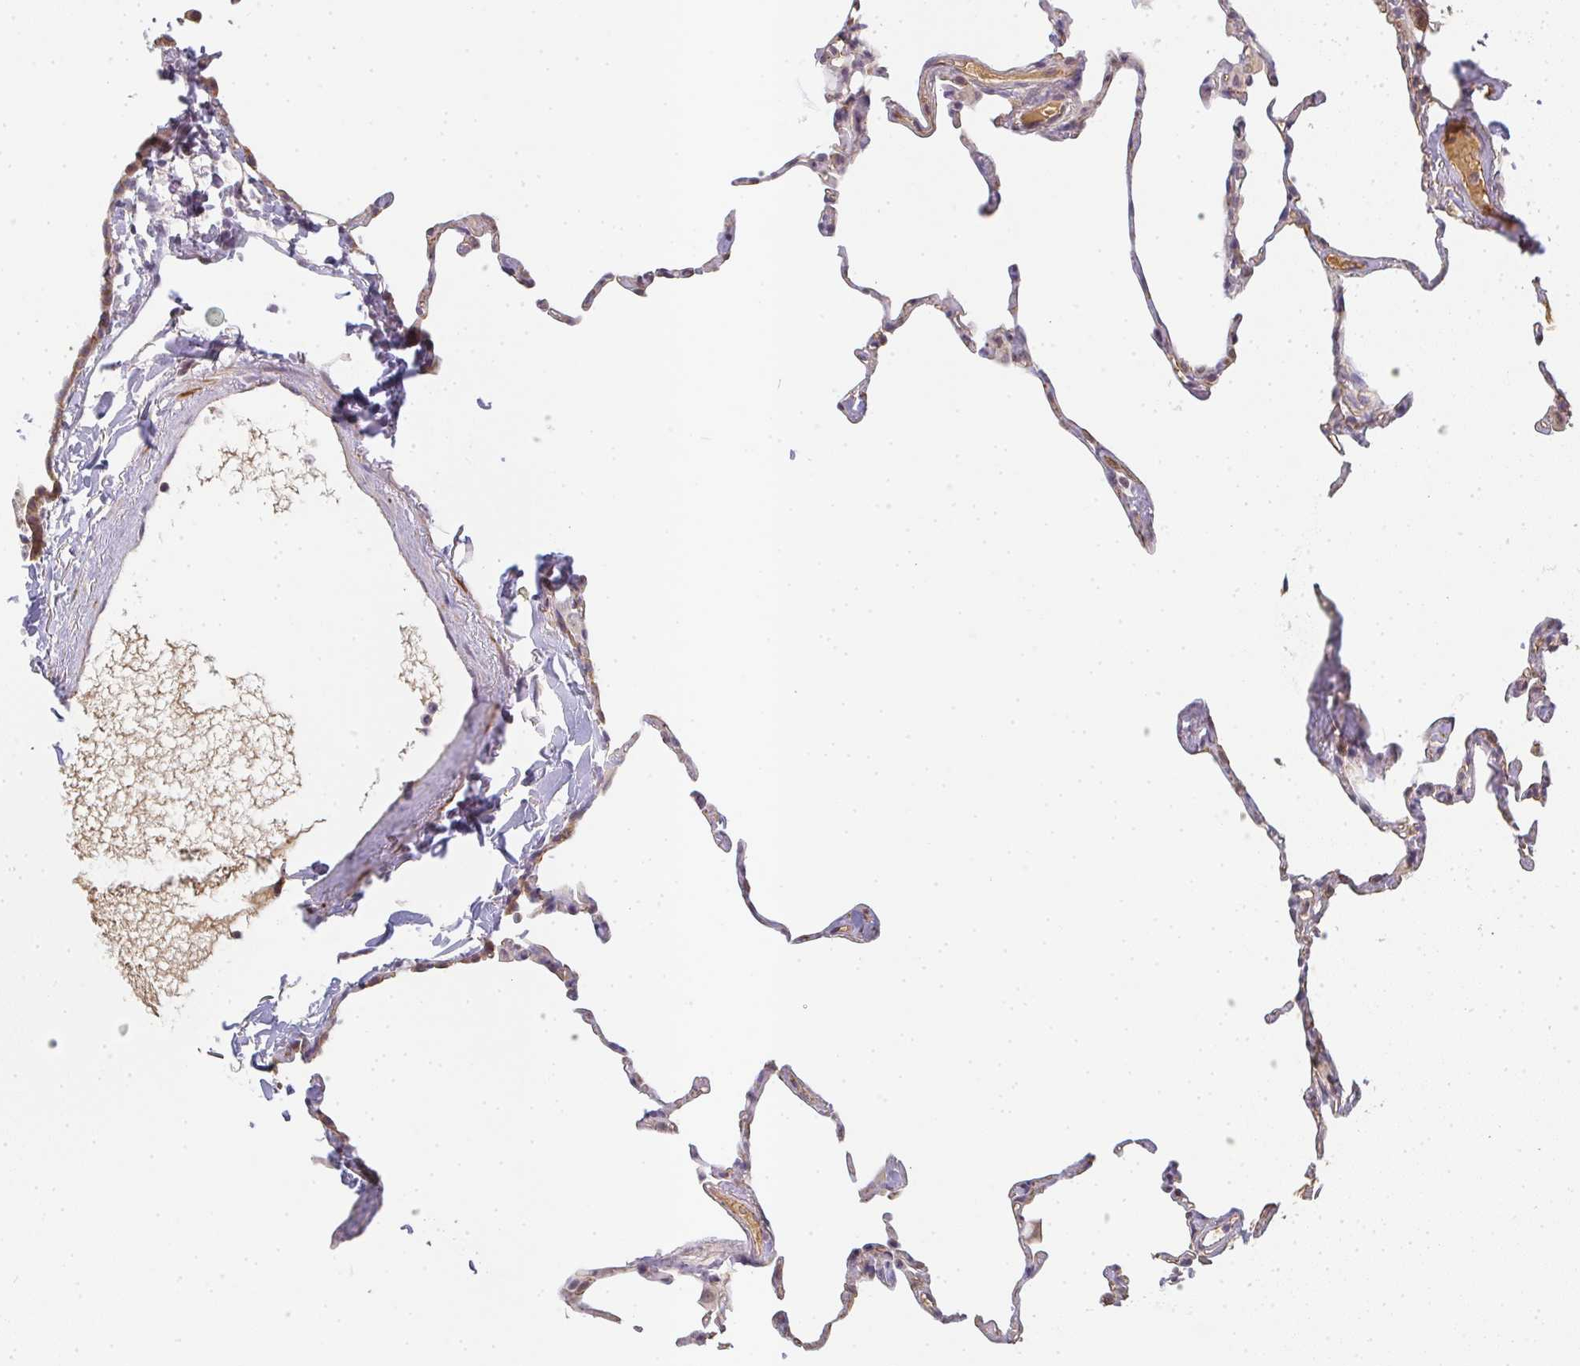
{"staining": {"intensity": "weak", "quantity": "<25%", "location": "cytoplasmic/membranous"}, "tissue": "lung", "cell_type": "Alveolar cells", "image_type": "normal", "snomed": [{"axis": "morphology", "description": "Normal tissue, NOS"}, {"axis": "topography", "description": "Lung"}], "caption": "There is no significant staining in alveolar cells of lung.", "gene": "SLC35B3", "patient": {"sex": "male", "age": 65}}